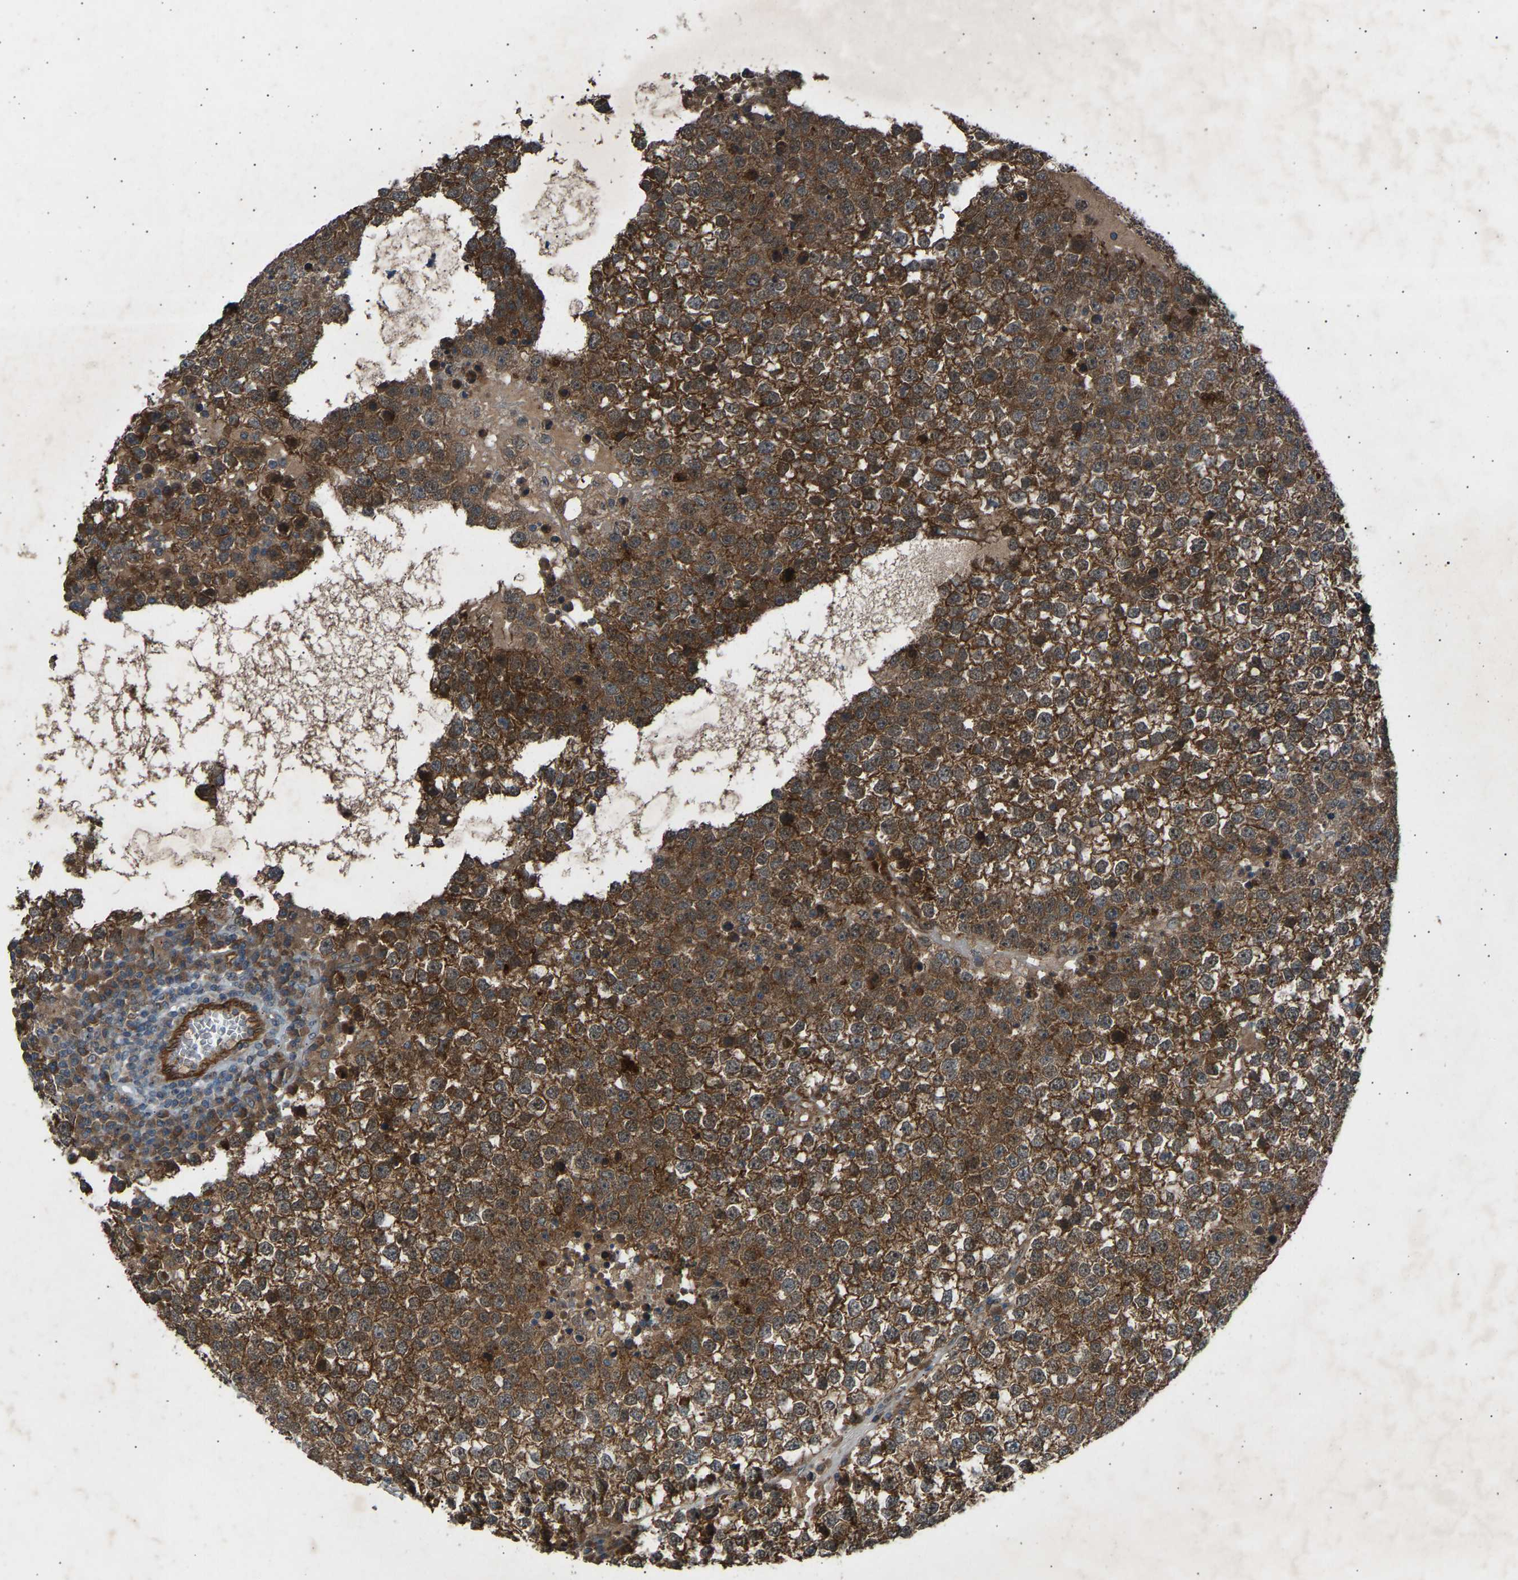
{"staining": {"intensity": "moderate", "quantity": ">75%", "location": "cytoplasmic/membranous"}, "tissue": "testis cancer", "cell_type": "Tumor cells", "image_type": "cancer", "snomed": [{"axis": "morphology", "description": "Seminoma, NOS"}, {"axis": "topography", "description": "Testis"}], "caption": "A high-resolution photomicrograph shows IHC staining of seminoma (testis), which reveals moderate cytoplasmic/membranous positivity in approximately >75% of tumor cells. Ihc stains the protein of interest in brown and the nuclei are stained blue.", "gene": "GAS2L1", "patient": {"sex": "male", "age": 65}}